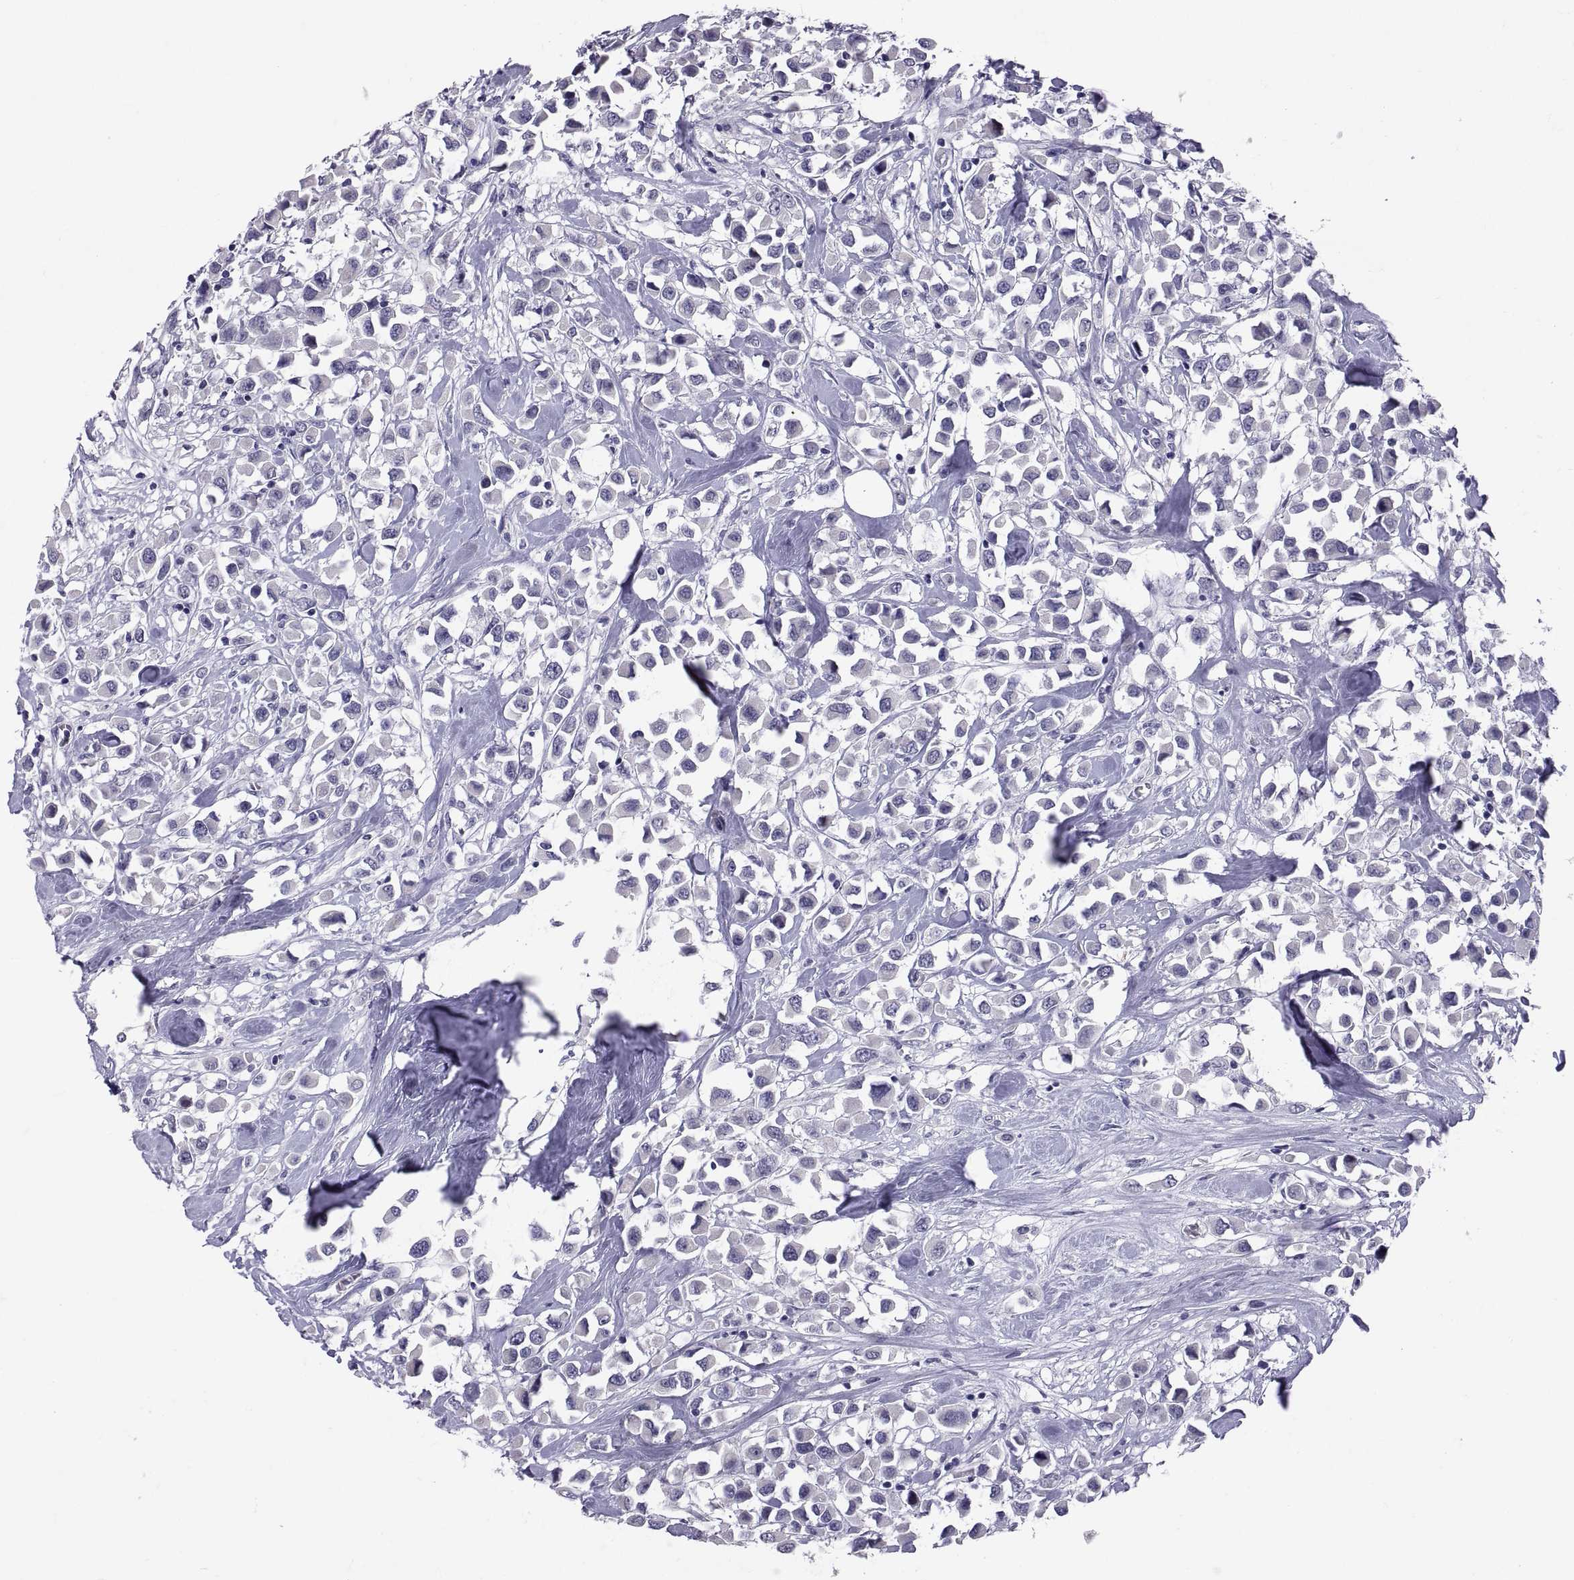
{"staining": {"intensity": "negative", "quantity": "none", "location": "none"}, "tissue": "breast cancer", "cell_type": "Tumor cells", "image_type": "cancer", "snomed": [{"axis": "morphology", "description": "Duct carcinoma"}, {"axis": "topography", "description": "Breast"}], "caption": "High power microscopy histopathology image of an immunohistochemistry (IHC) micrograph of breast cancer, revealing no significant positivity in tumor cells.", "gene": "PTN", "patient": {"sex": "female", "age": 61}}